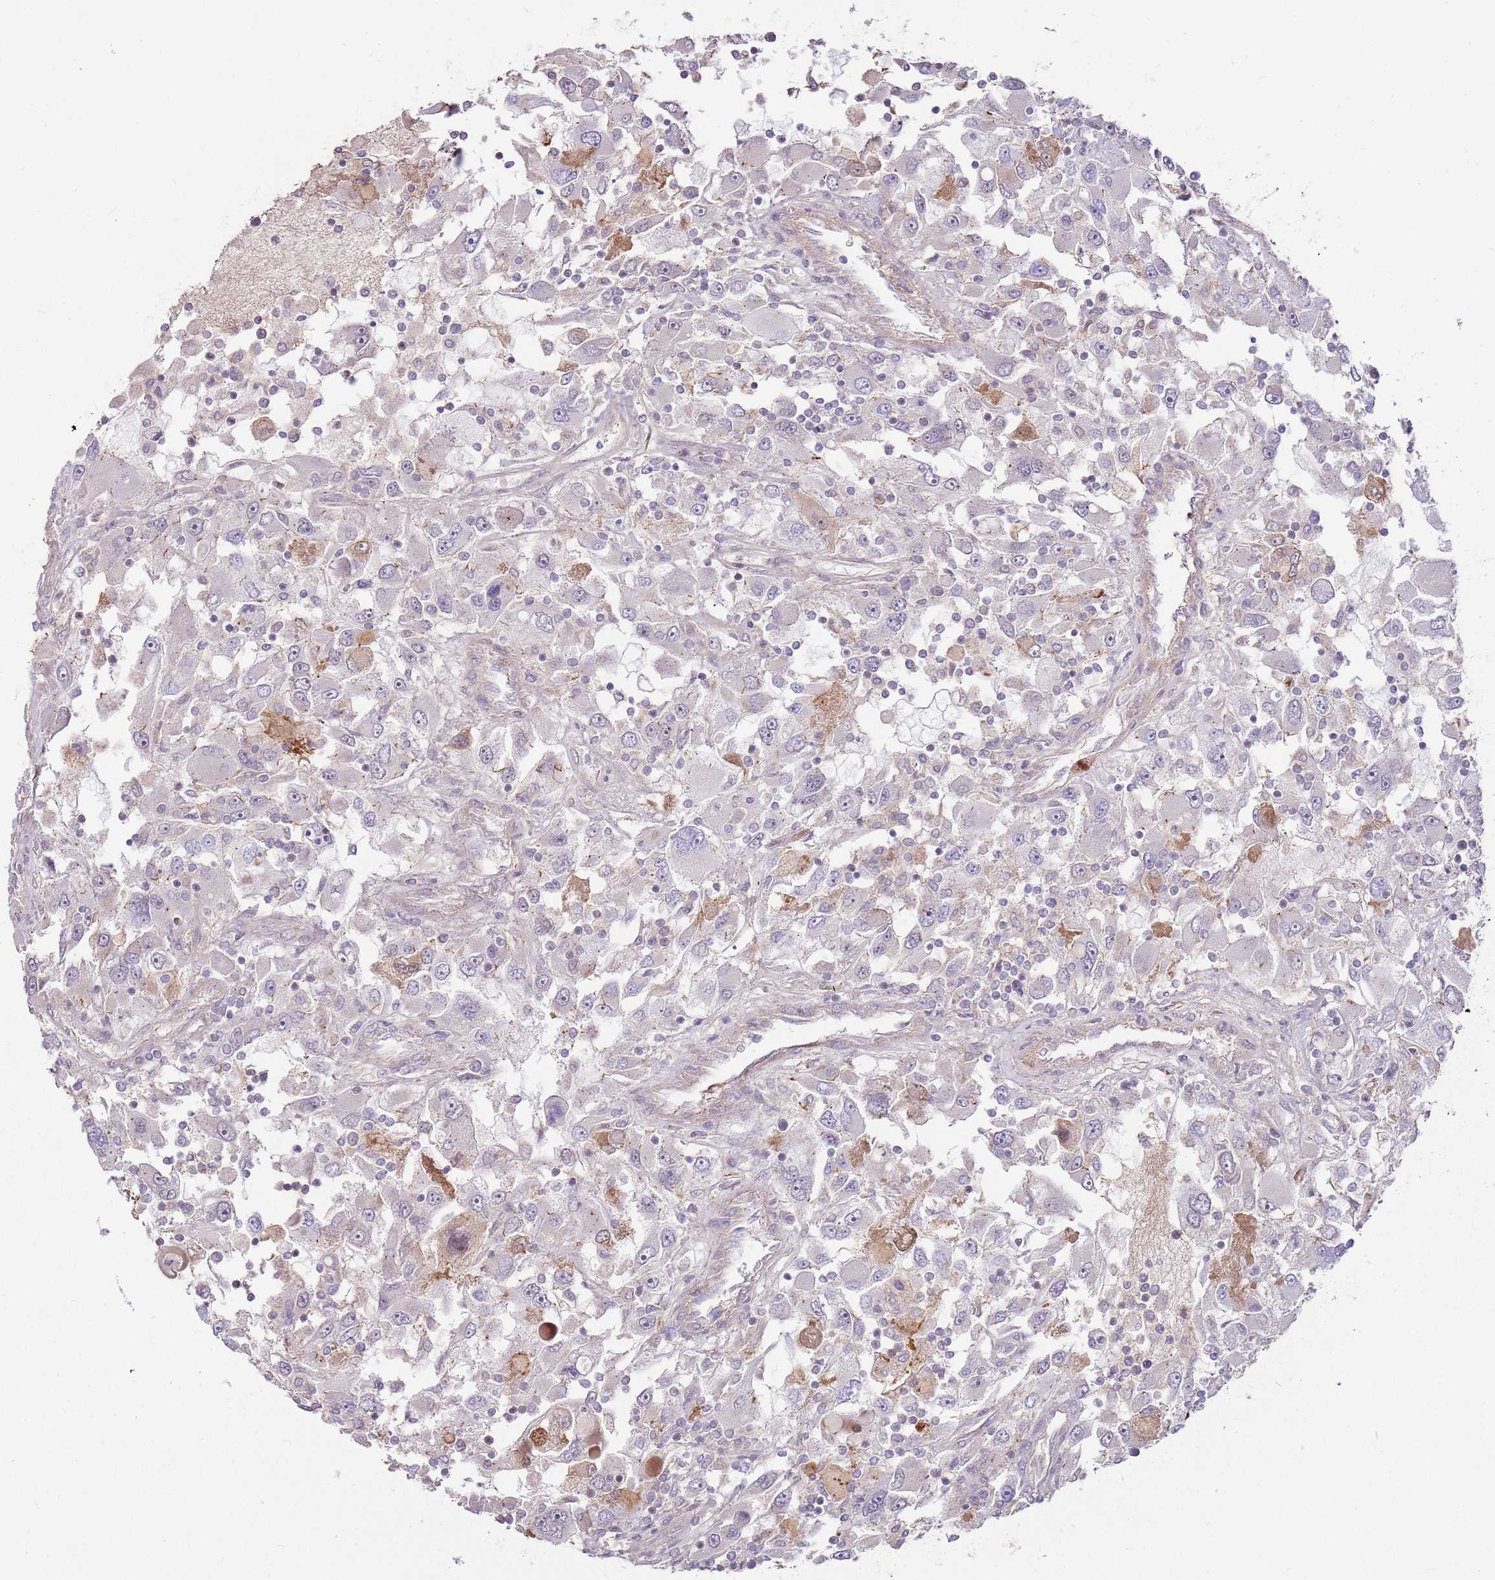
{"staining": {"intensity": "negative", "quantity": "none", "location": "none"}, "tissue": "renal cancer", "cell_type": "Tumor cells", "image_type": "cancer", "snomed": [{"axis": "morphology", "description": "Adenocarcinoma, NOS"}, {"axis": "topography", "description": "Kidney"}], "caption": "Human renal cancer stained for a protein using immunohistochemistry (IHC) demonstrates no positivity in tumor cells.", "gene": "SPATA31D1", "patient": {"sex": "female", "age": 52}}